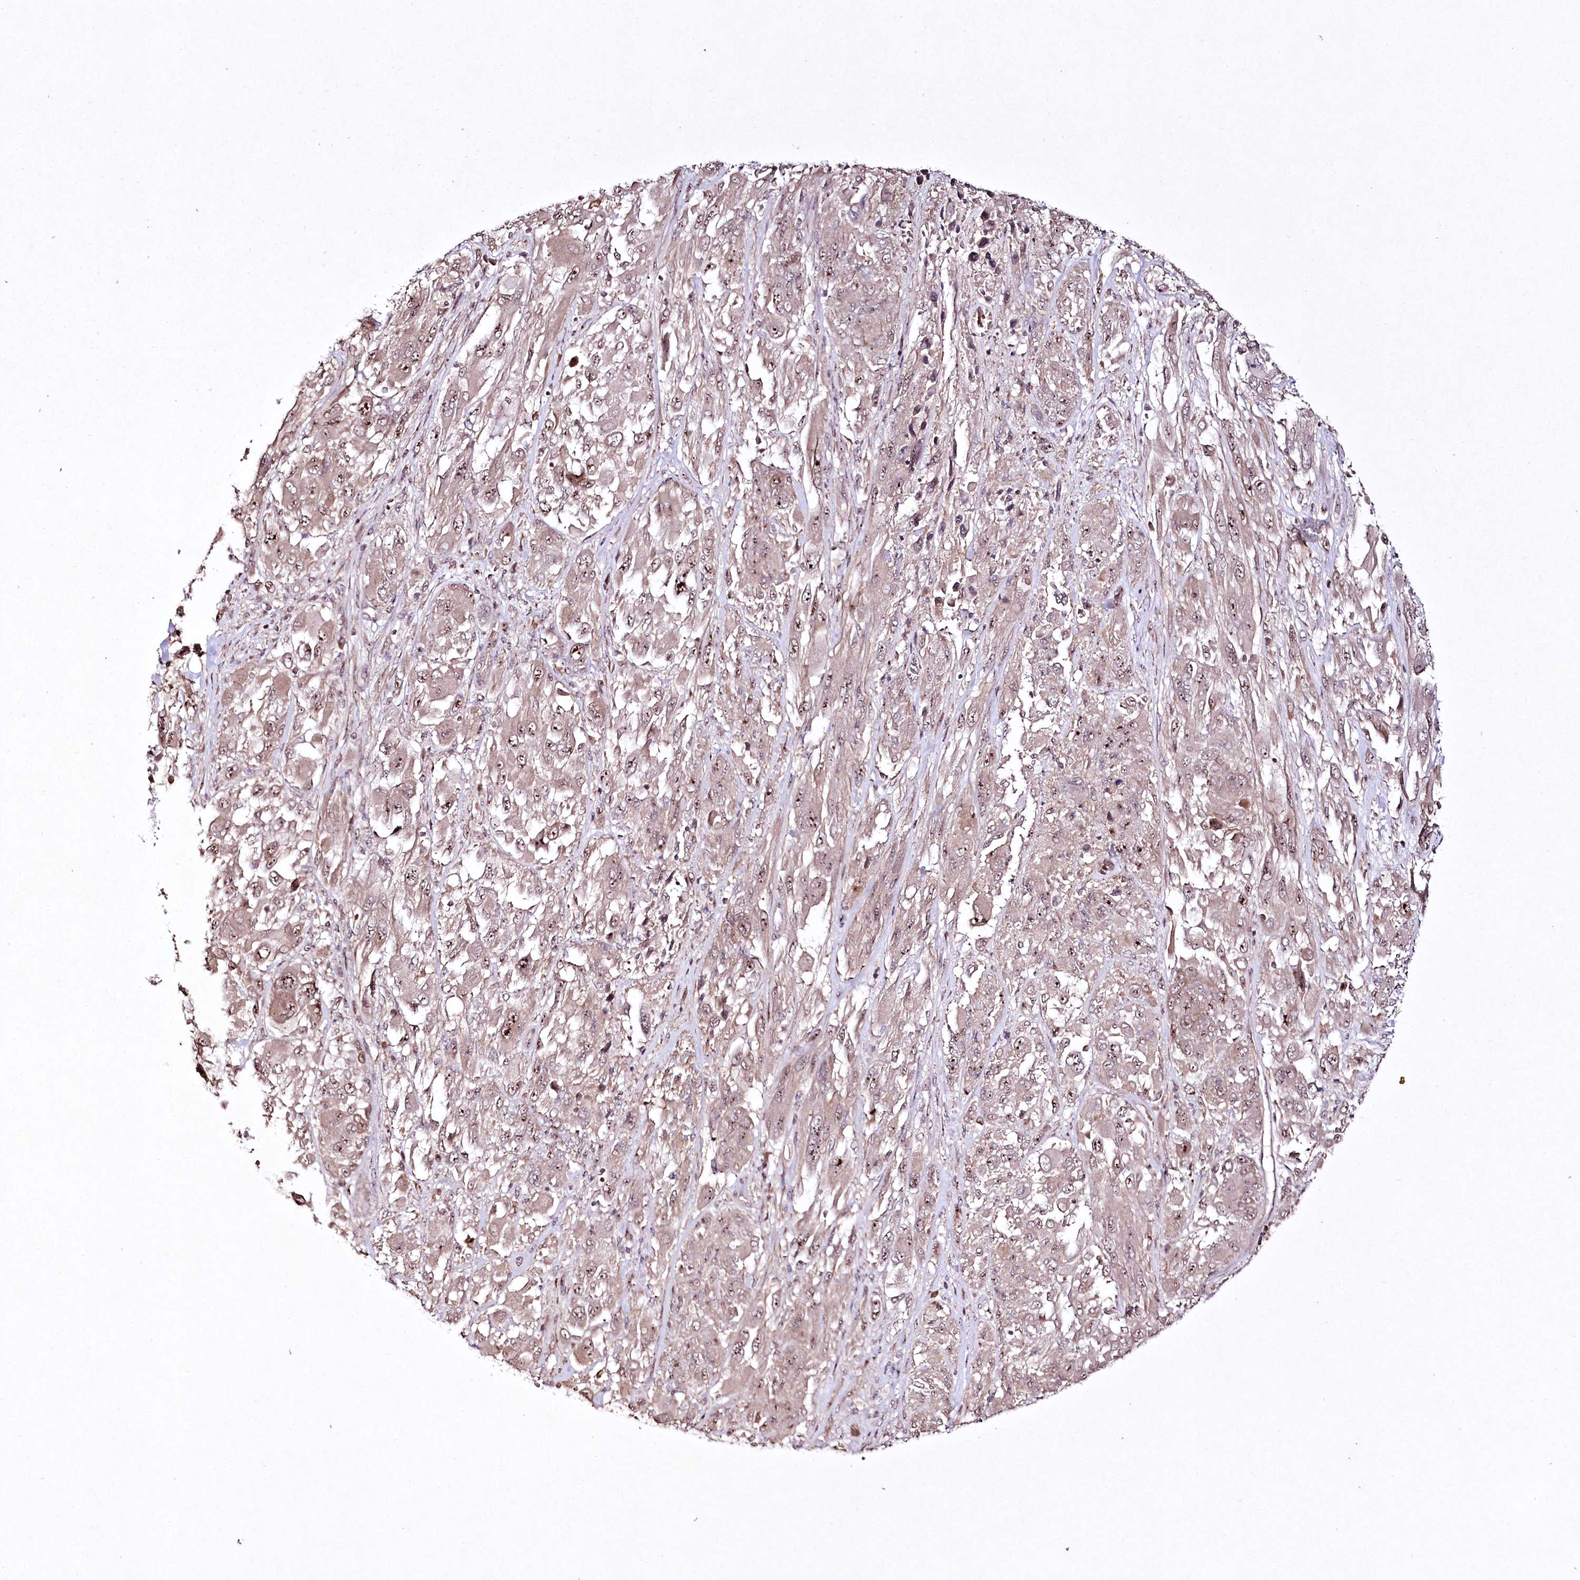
{"staining": {"intensity": "weak", "quantity": ">75%", "location": "nuclear"}, "tissue": "melanoma", "cell_type": "Tumor cells", "image_type": "cancer", "snomed": [{"axis": "morphology", "description": "Malignant melanoma, NOS"}, {"axis": "topography", "description": "Skin"}], "caption": "The image reveals a brown stain indicating the presence of a protein in the nuclear of tumor cells in melanoma.", "gene": "CCDC59", "patient": {"sex": "female", "age": 91}}